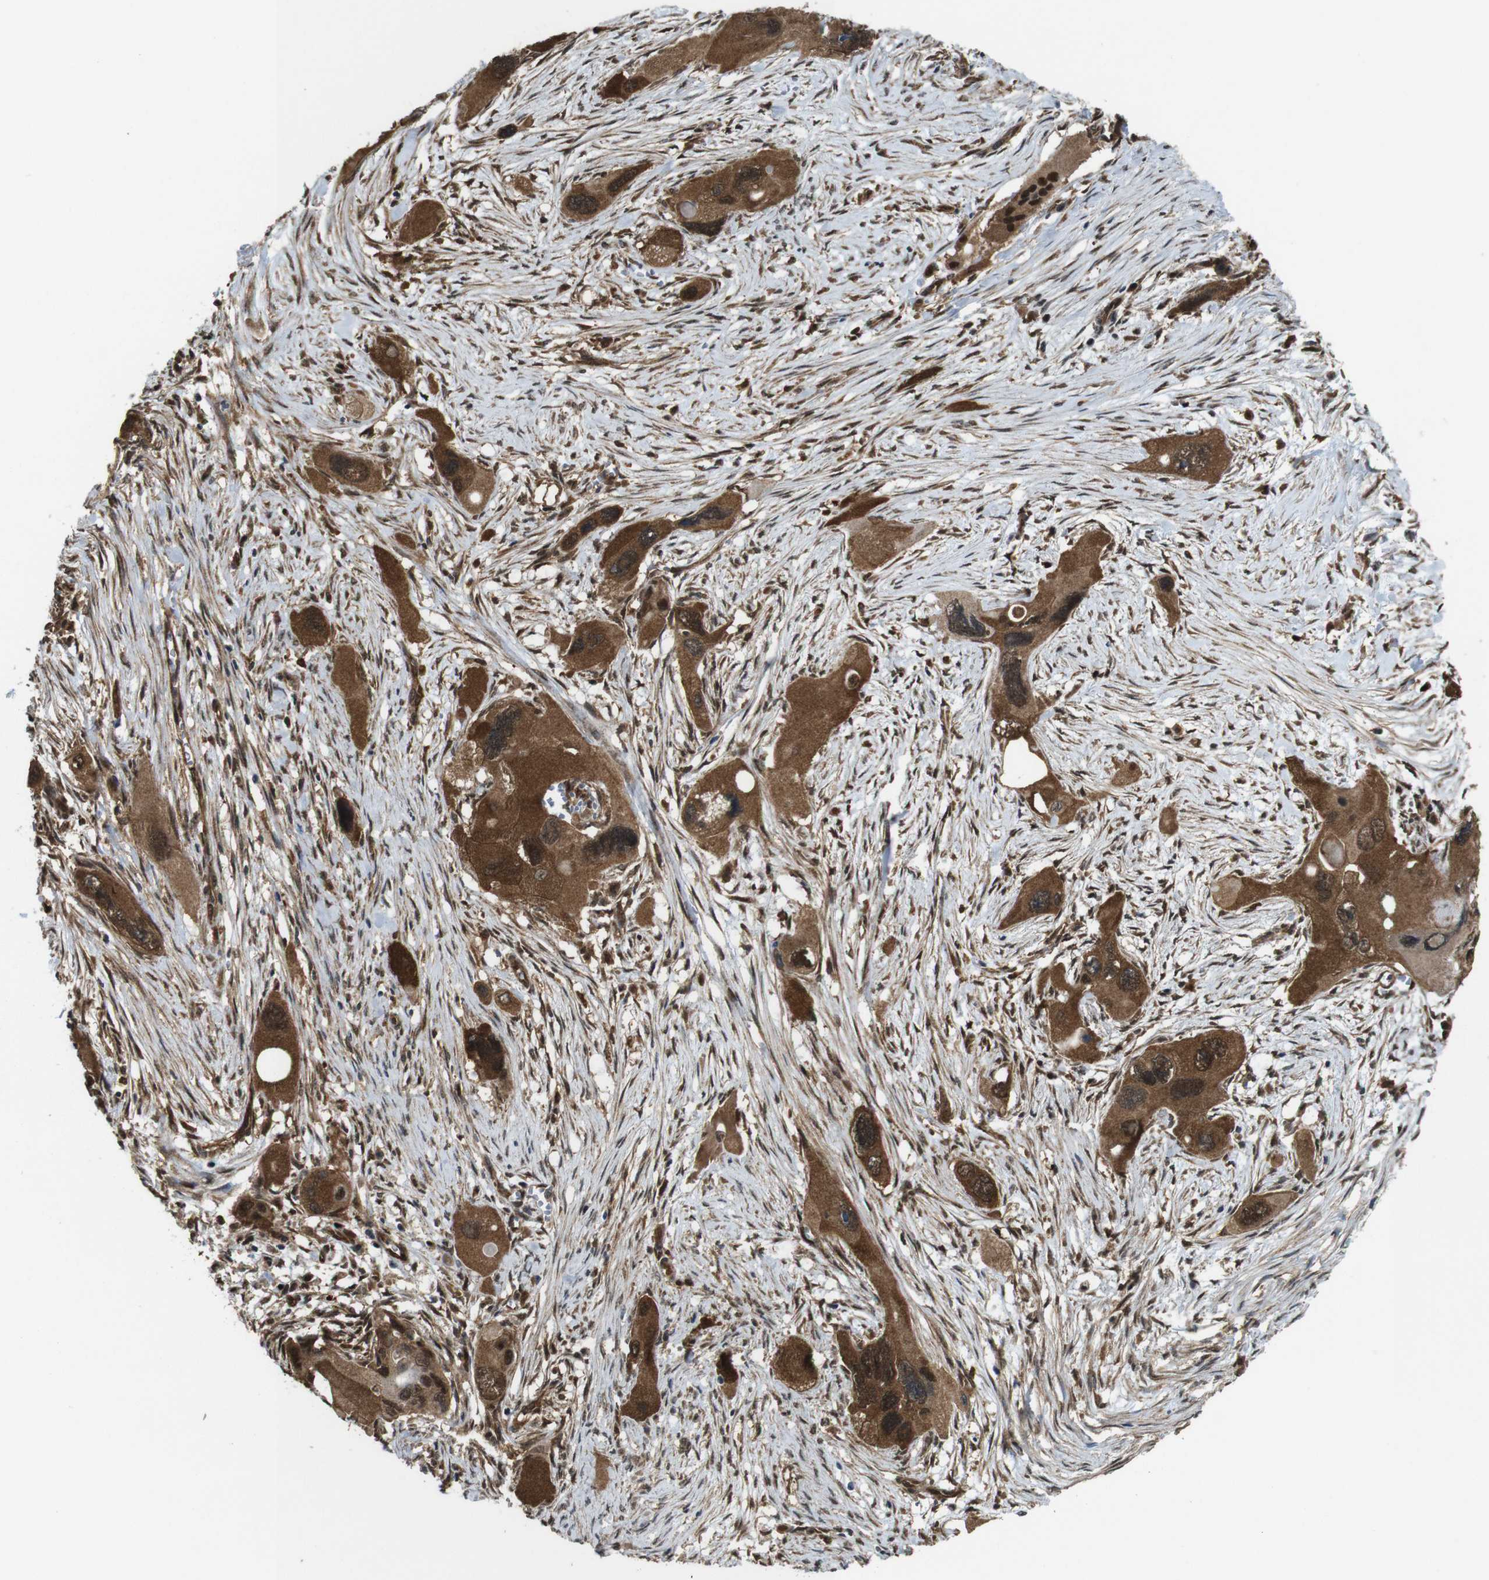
{"staining": {"intensity": "strong", "quantity": ">75%", "location": "cytoplasmic/membranous,nuclear"}, "tissue": "pancreatic cancer", "cell_type": "Tumor cells", "image_type": "cancer", "snomed": [{"axis": "morphology", "description": "Adenocarcinoma, NOS"}, {"axis": "topography", "description": "Pancreas"}], "caption": "Human adenocarcinoma (pancreatic) stained with a protein marker shows strong staining in tumor cells.", "gene": "YWHAG", "patient": {"sex": "male", "age": 73}}